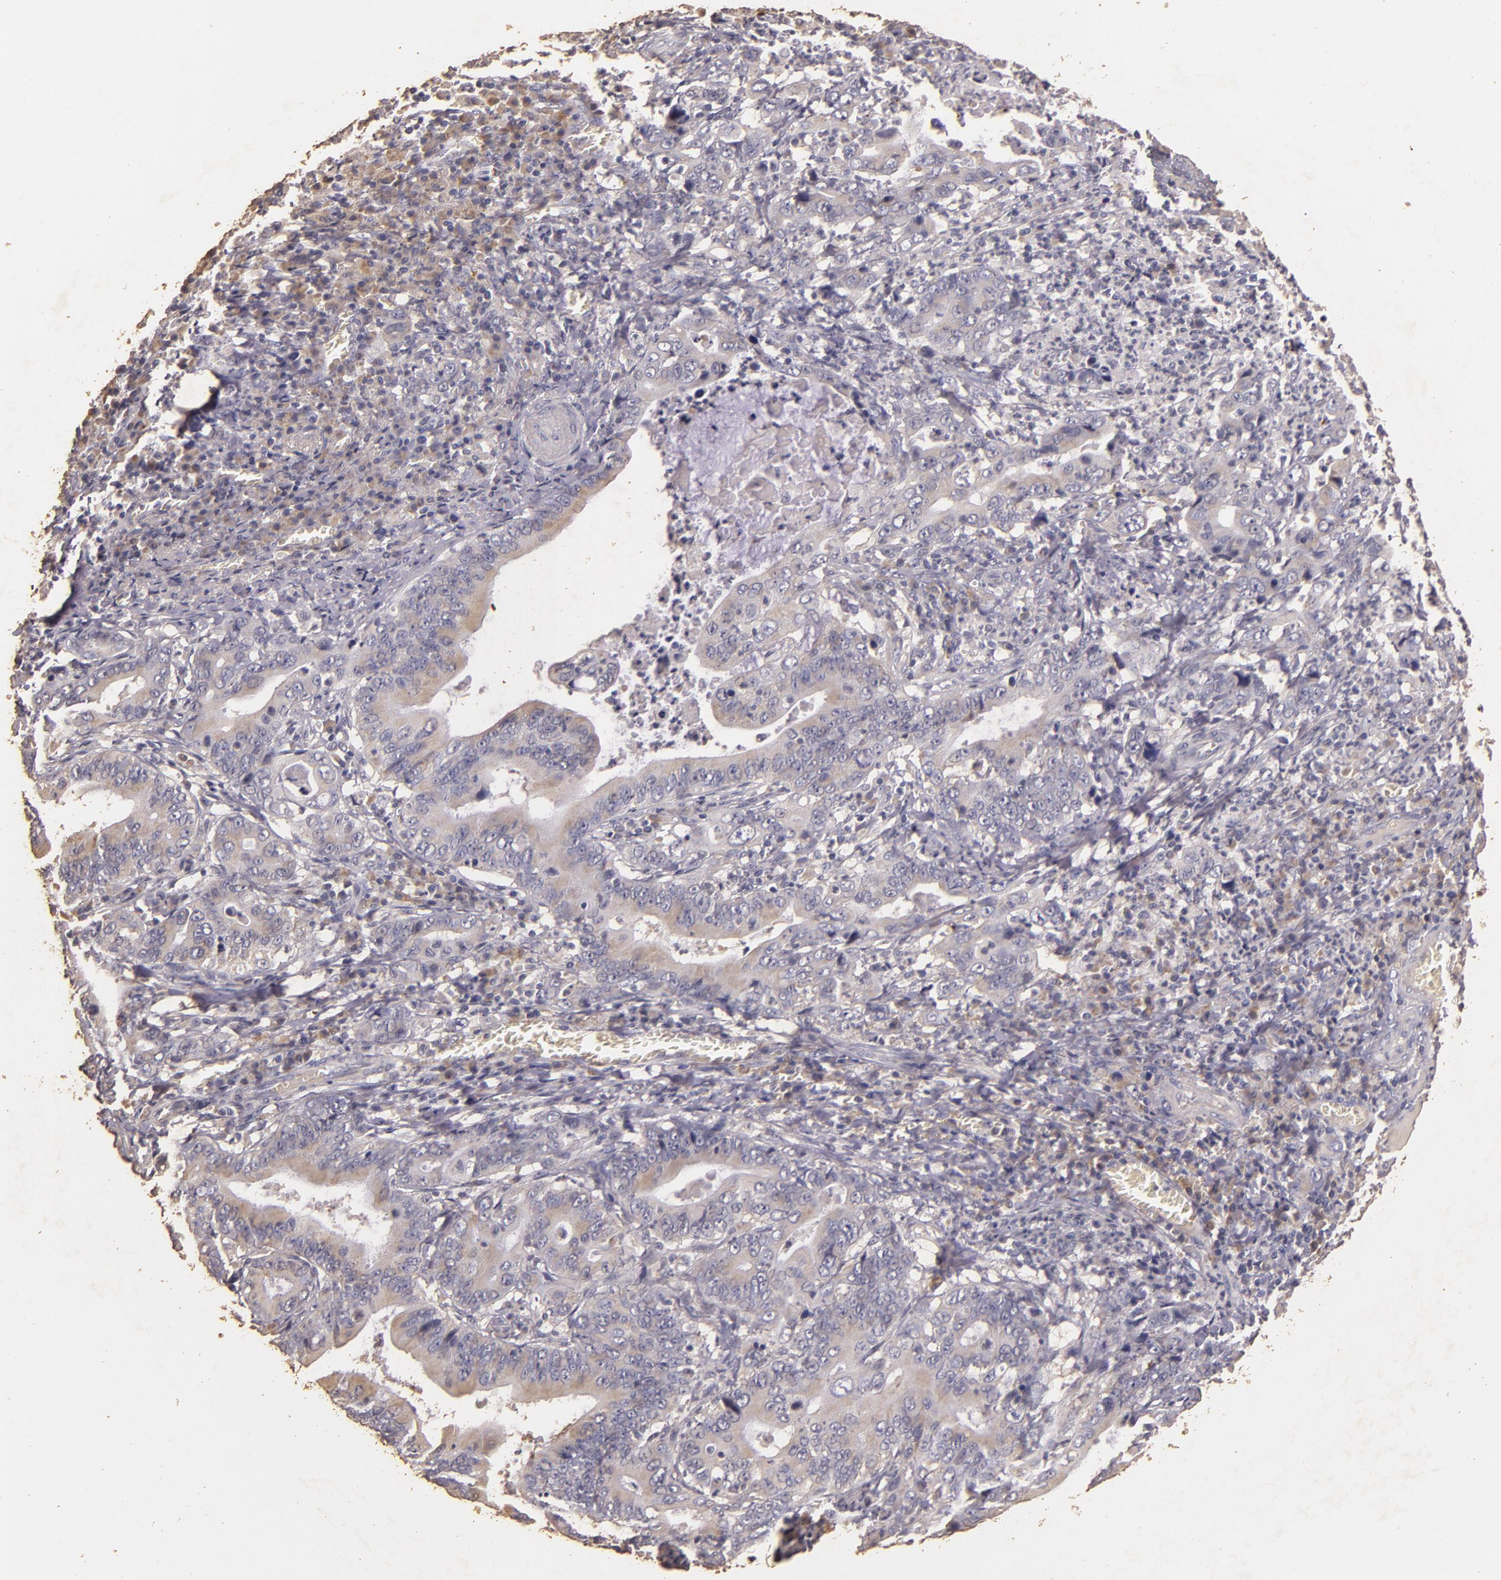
{"staining": {"intensity": "negative", "quantity": "none", "location": "none"}, "tissue": "stomach cancer", "cell_type": "Tumor cells", "image_type": "cancer", "snomed": [{"axis": "morphology", "description": "Adenocarcinoma, NOS"}, {"axis": "topography", "description": "Stomach, upper"}], "caption": "The immunohistochemistry image has no significant expression in tumor cells of stomach adenocarcinoma tissue.", "gene": "BCL2L13", "patient": {"sex": "male", "age": 63}}